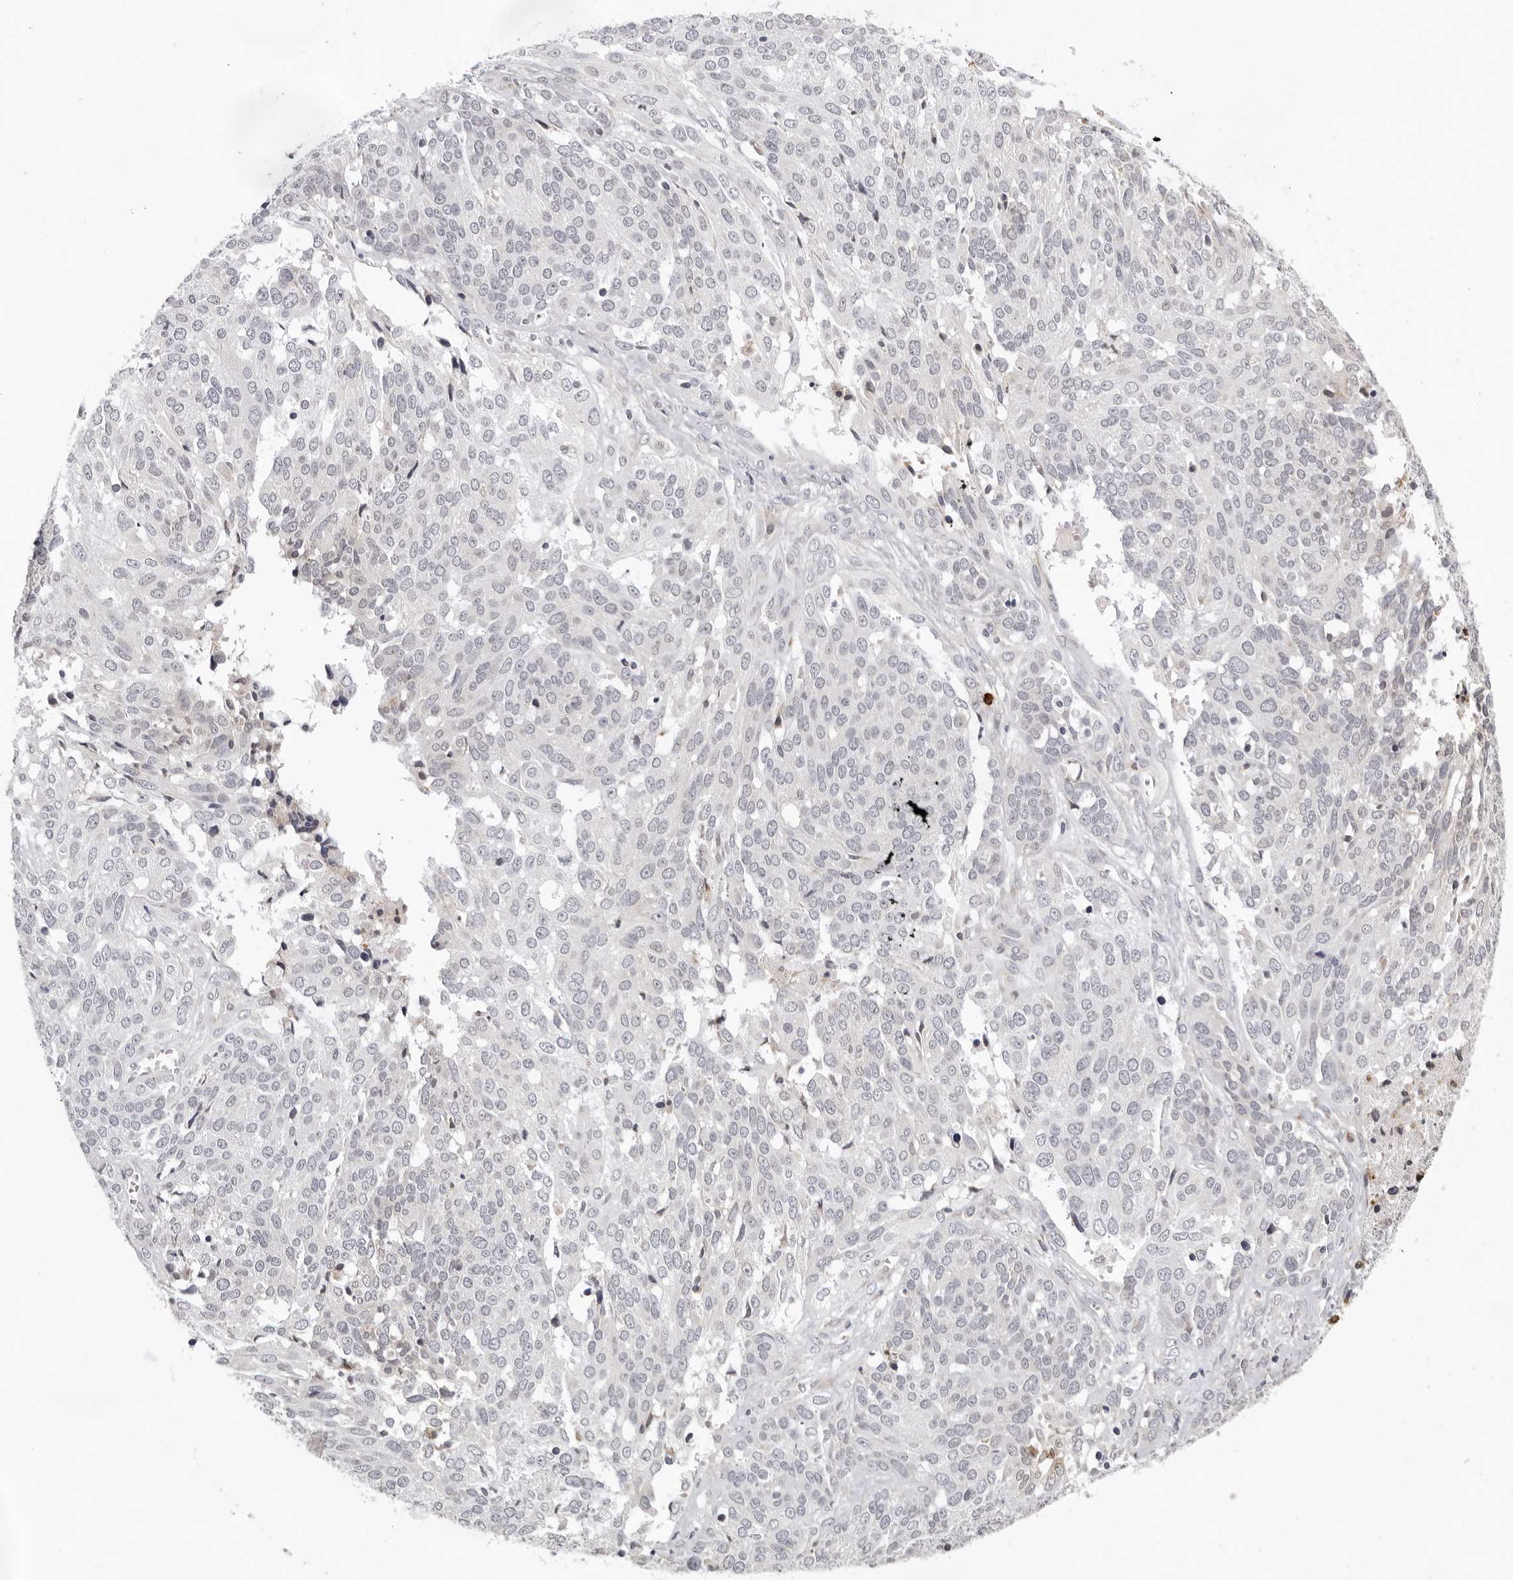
{"staining": {"intensity": "negative", "quantity": "none", "location": "none"}, "tissue": "ovarian cancer", "cell_type": "Tumor cells", "image_type": "cancer", "snomed": [{"axis": "morphology", "description": "Cystadenocarcinoma, serous, NOS"}, {"axis": "topography", "description": "Ovary"}], "caption": "Protein analysis of serous cystadenocarcinoma (ovarian) reveals no significant positivity in tumor cells.", "gene": "IL17RA", "patient": {"sex": "female", "age": 44}}